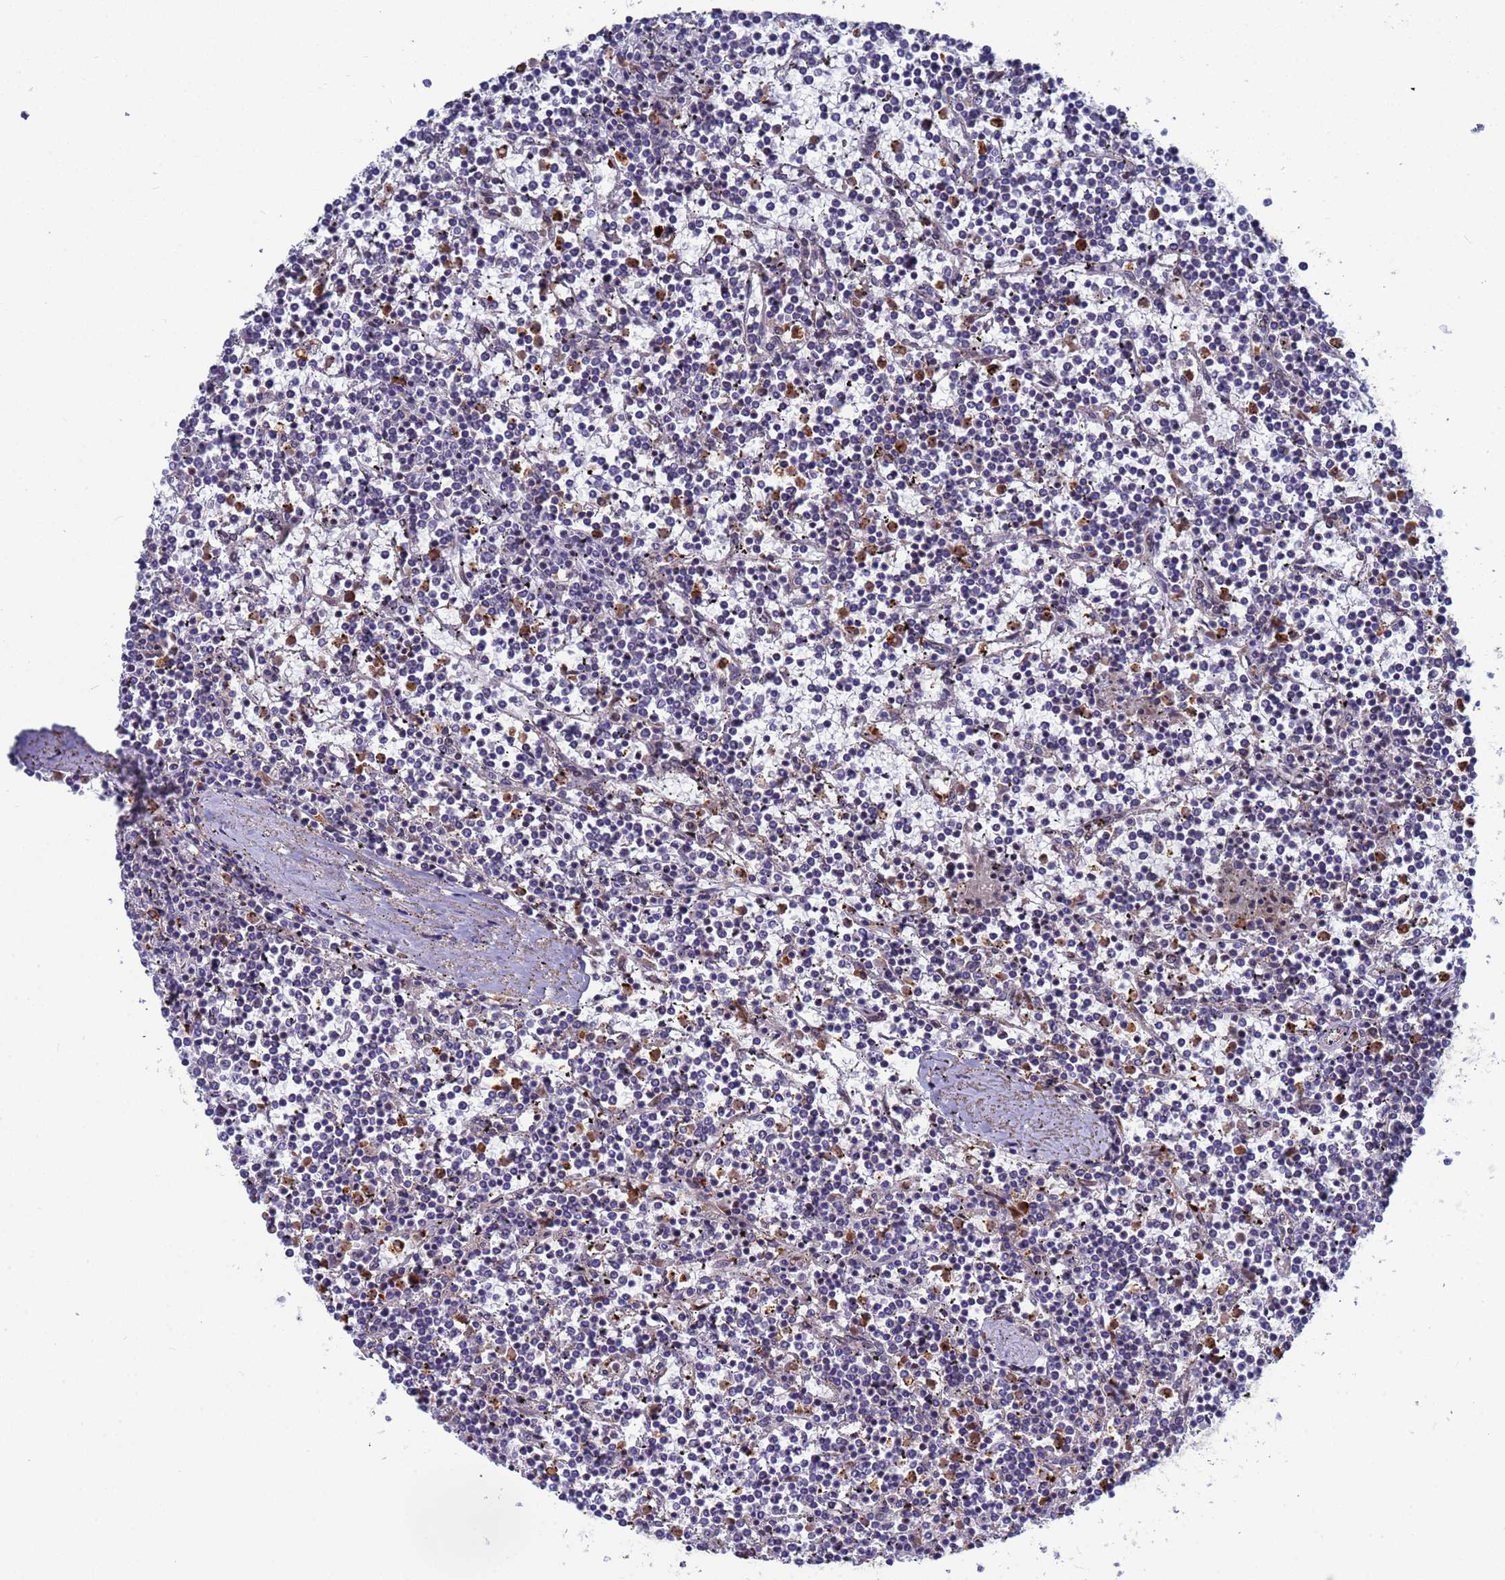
{"staining": {"intensity": "negative", "quantity": "none", "location": "none"}, "tissue": "lymphoma", "cell_type": "Tumor cells", "image_type": "cancer", "snomed": [{"axis": "morphology", "description": "Malignant lymphoma, non-Hodgkin's type, Low grade"}, {"axis": "topography", "description": "Spleen"}], "caption": "Immunohistochemistry of human low-grade malignant lymphoma, non-Hodgkin's type demonstrates no staining in tumor cells. (DAB immunohistochemistry with hematoxylin counter stain).", "gene": "TMBIM6", "patient": {"sex": "female", "age": 19}}